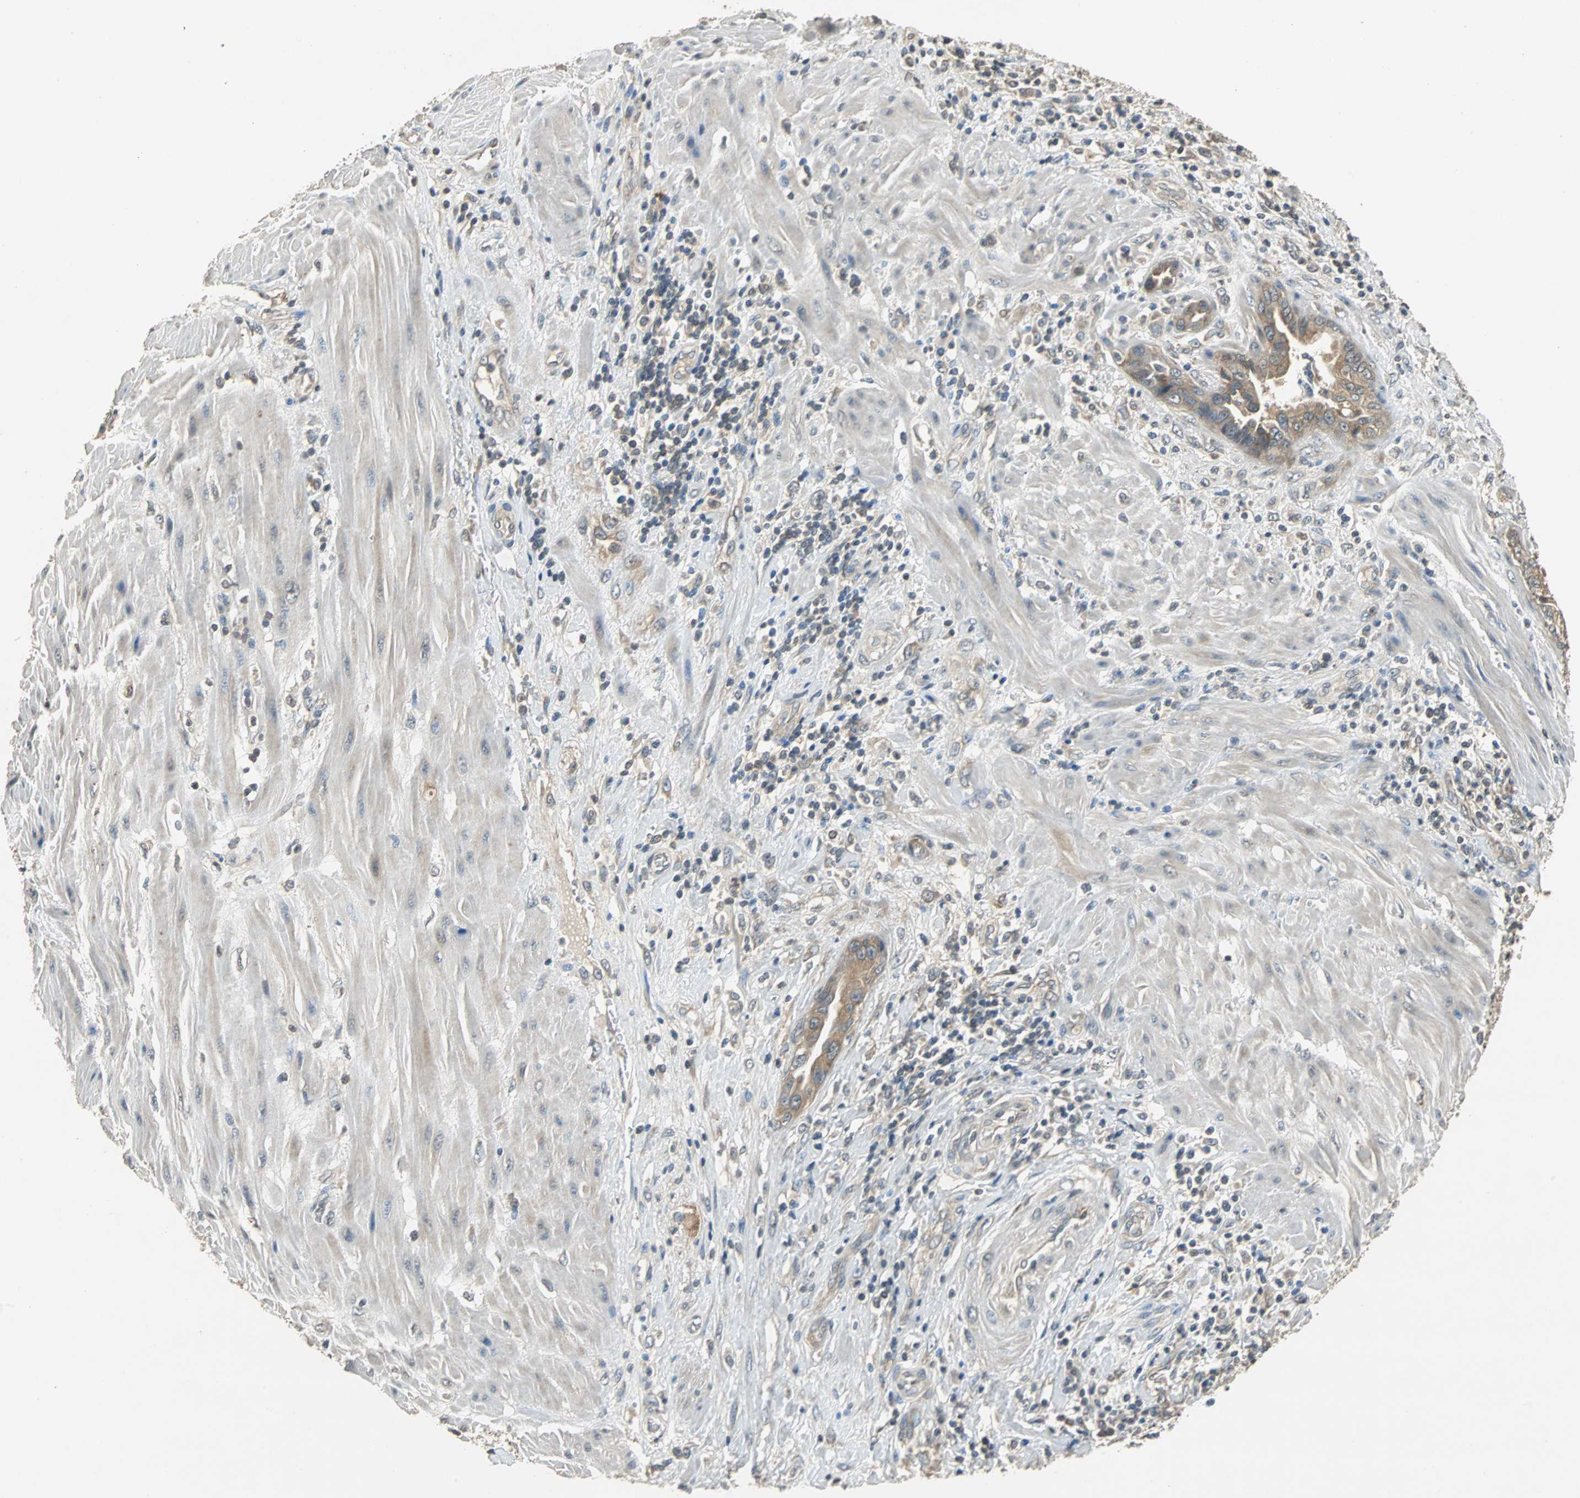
{"staining": {"intensity": "moderate", "quantity": ">75%", "location": "cytoplasmic/membranous"}, "tissue": "pancreatic cancer", "cell_type": "Tumor cells", "image_type": "cancer", "snomed": [{"axis": "morphology", "description": "Adenocarcinoma, NOS"}, {"axis": "topography", "description": "Pancreas"}], "caption": "Immunohistochemical staining of human adenocarcinoma (pancreatic) displays moderate cytoplasmic/membranous protein staining in about >75% of tumor cells.", "gene": "ABHD2", "patient": {"sex": "female", "age": 64}}